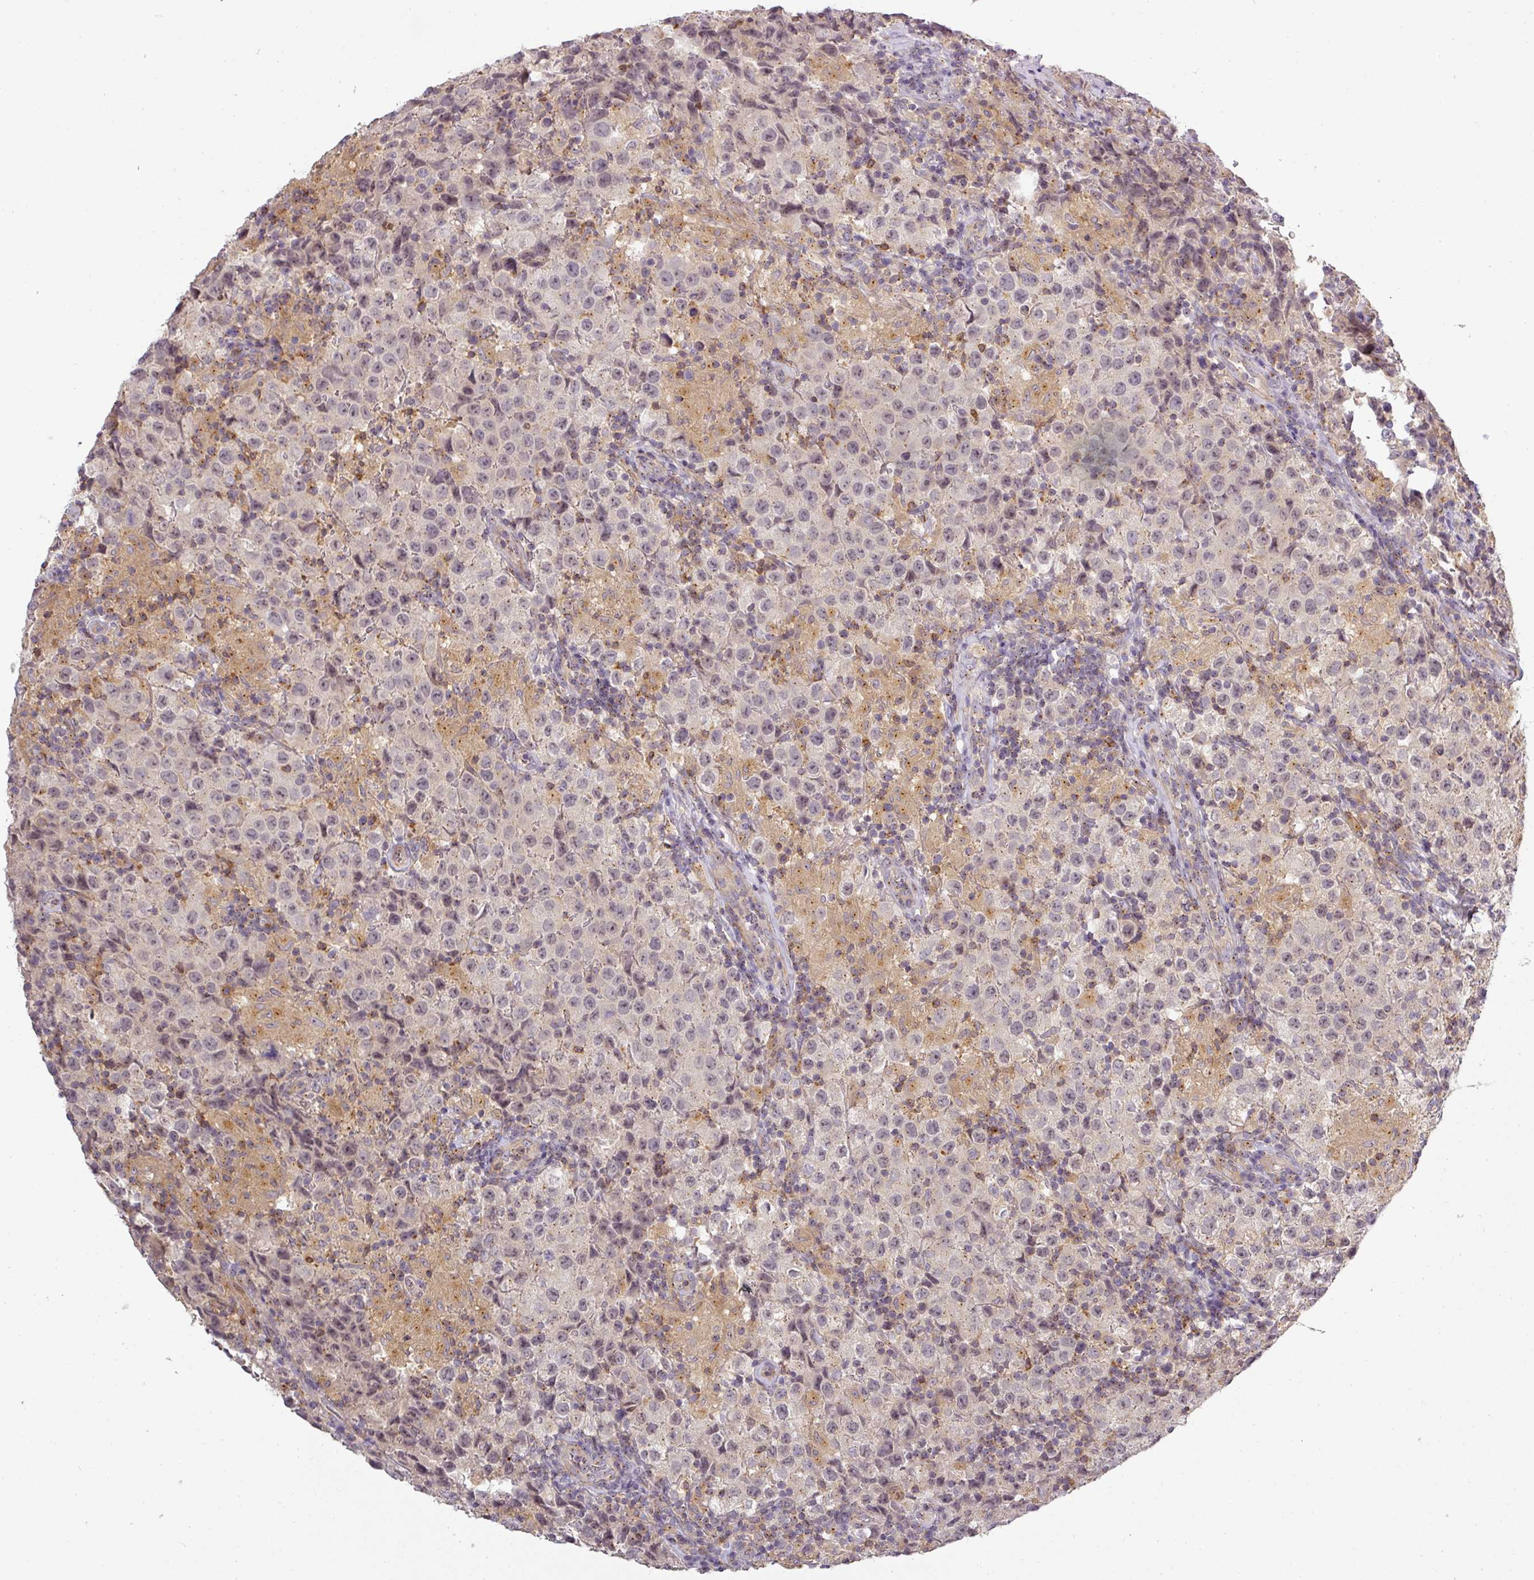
{"staining": {"intensity": "negative", "quantity": "none", "location": "none"}, "tissue": "testis cancer", "cell_type": "Tumor cells", "image_type": "cancer", "snomed": [{"axis": "morphology", "description": "Seminoma, NOS"}, {"axis": "morphology", "description": "Carcinoma, Embryonal, NOS"}, {"axis": "topography", "description": "Testis"}], "caption": "Immunohistochemistry (IHC) photomicrograph of human testis cancer stained for a protein (brown), which shows no positivity in tumor cells.", "gene": "NIN", "patient": {"sex": "male", "age": 41}}